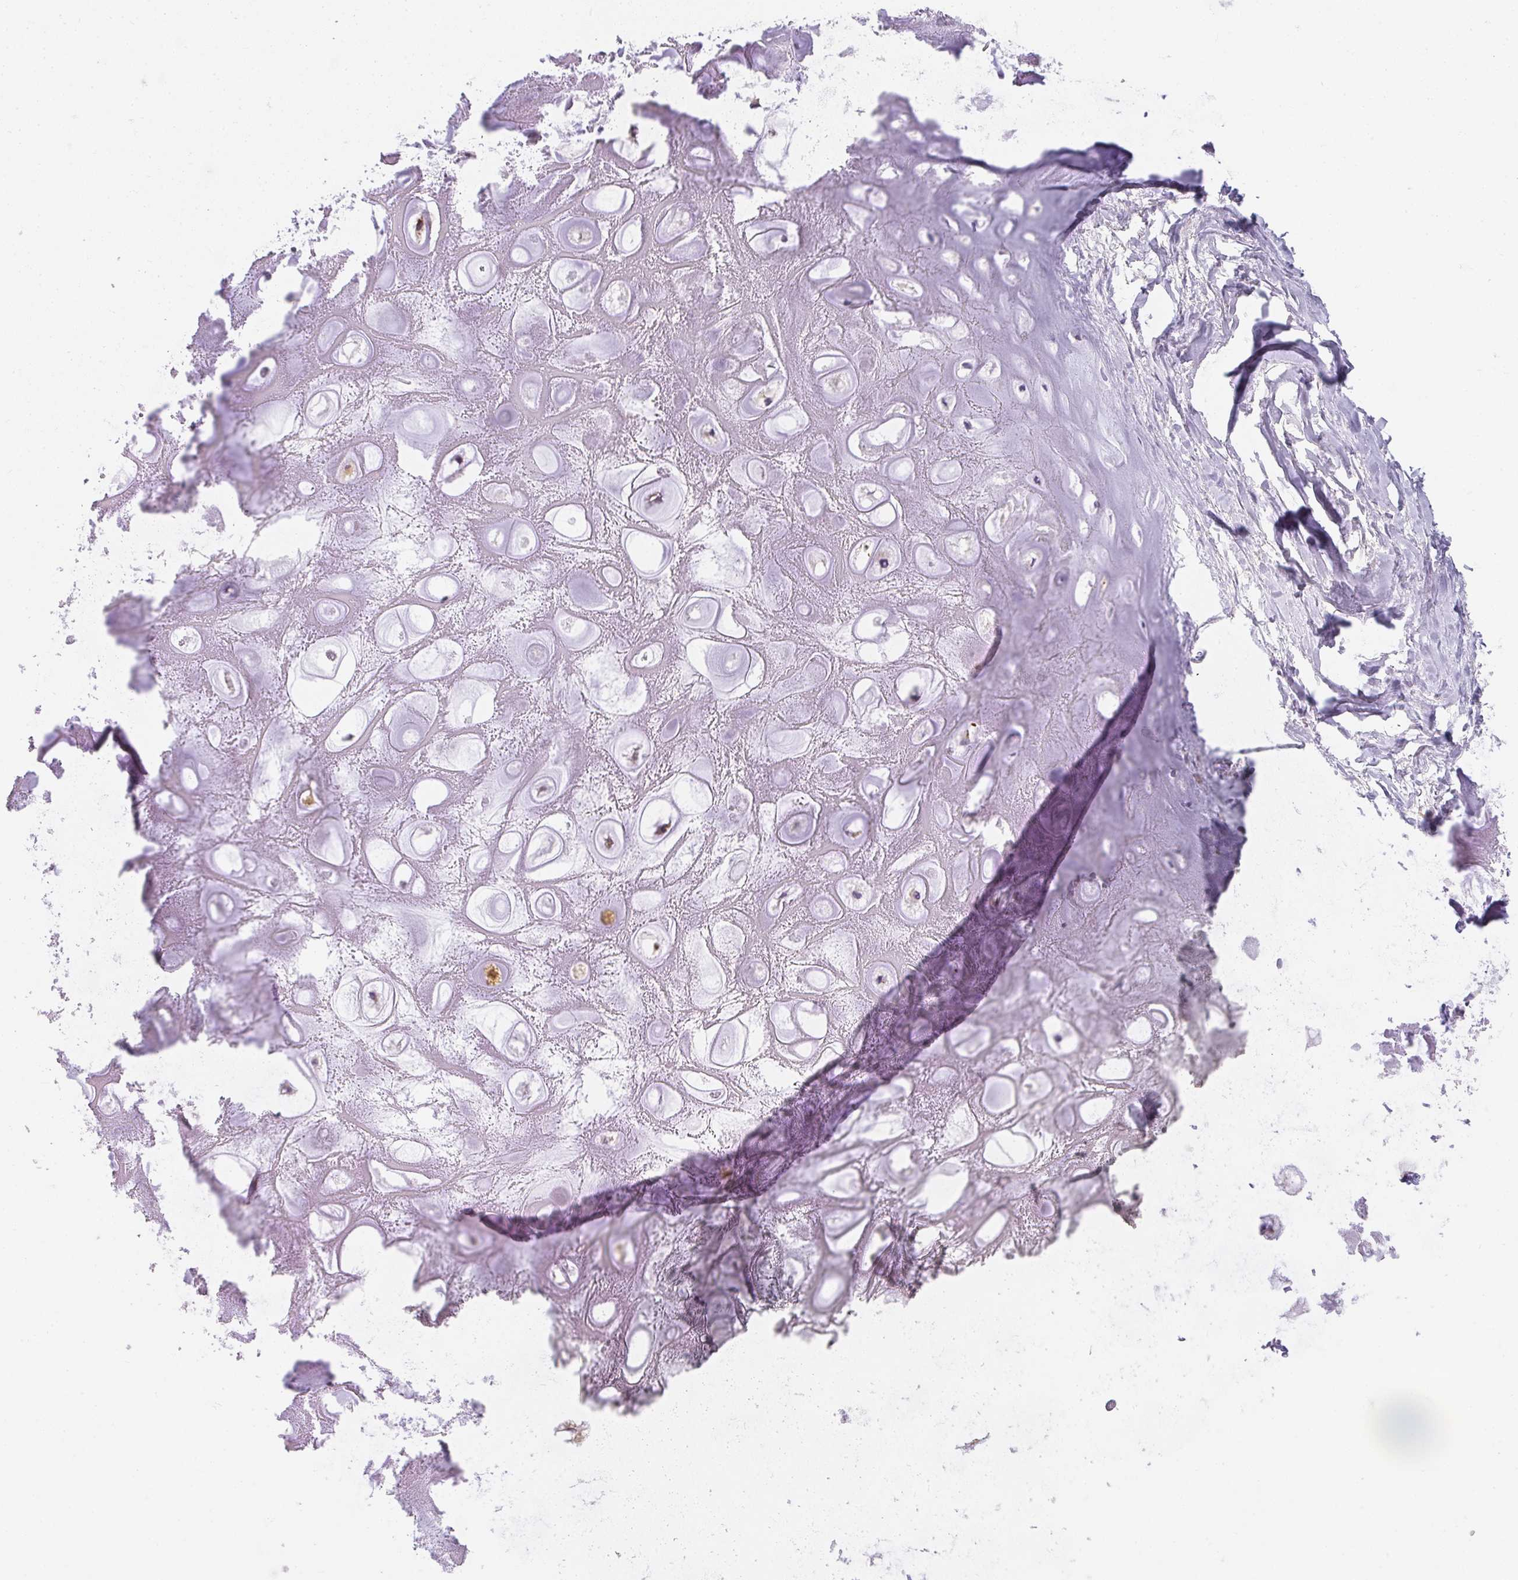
{"staining": {"intensity": "negative", "quantity": "none", "location": "none"}, "tissue": "adipose tissue", "cell_type": "Adipocytes", "image_type": "normal", "snomed": [{"axis": "morphology", "description": "Normal tissue, NOS"}, {"axis": "topography", "description": "Lymph node"}, {"axis": "topography", "description": "Cartilage tissue"}, {"axis": "topography", "description": "Nasopharynx"}], "caption": "A histopathology image of human adipose tissue is negative for staining in adipocytes. (Immunohistochemistry (ihc), brightfield microscopy, high magnification).", "gene": "HK3", "patient": {"sex": "male", "age": 63}}